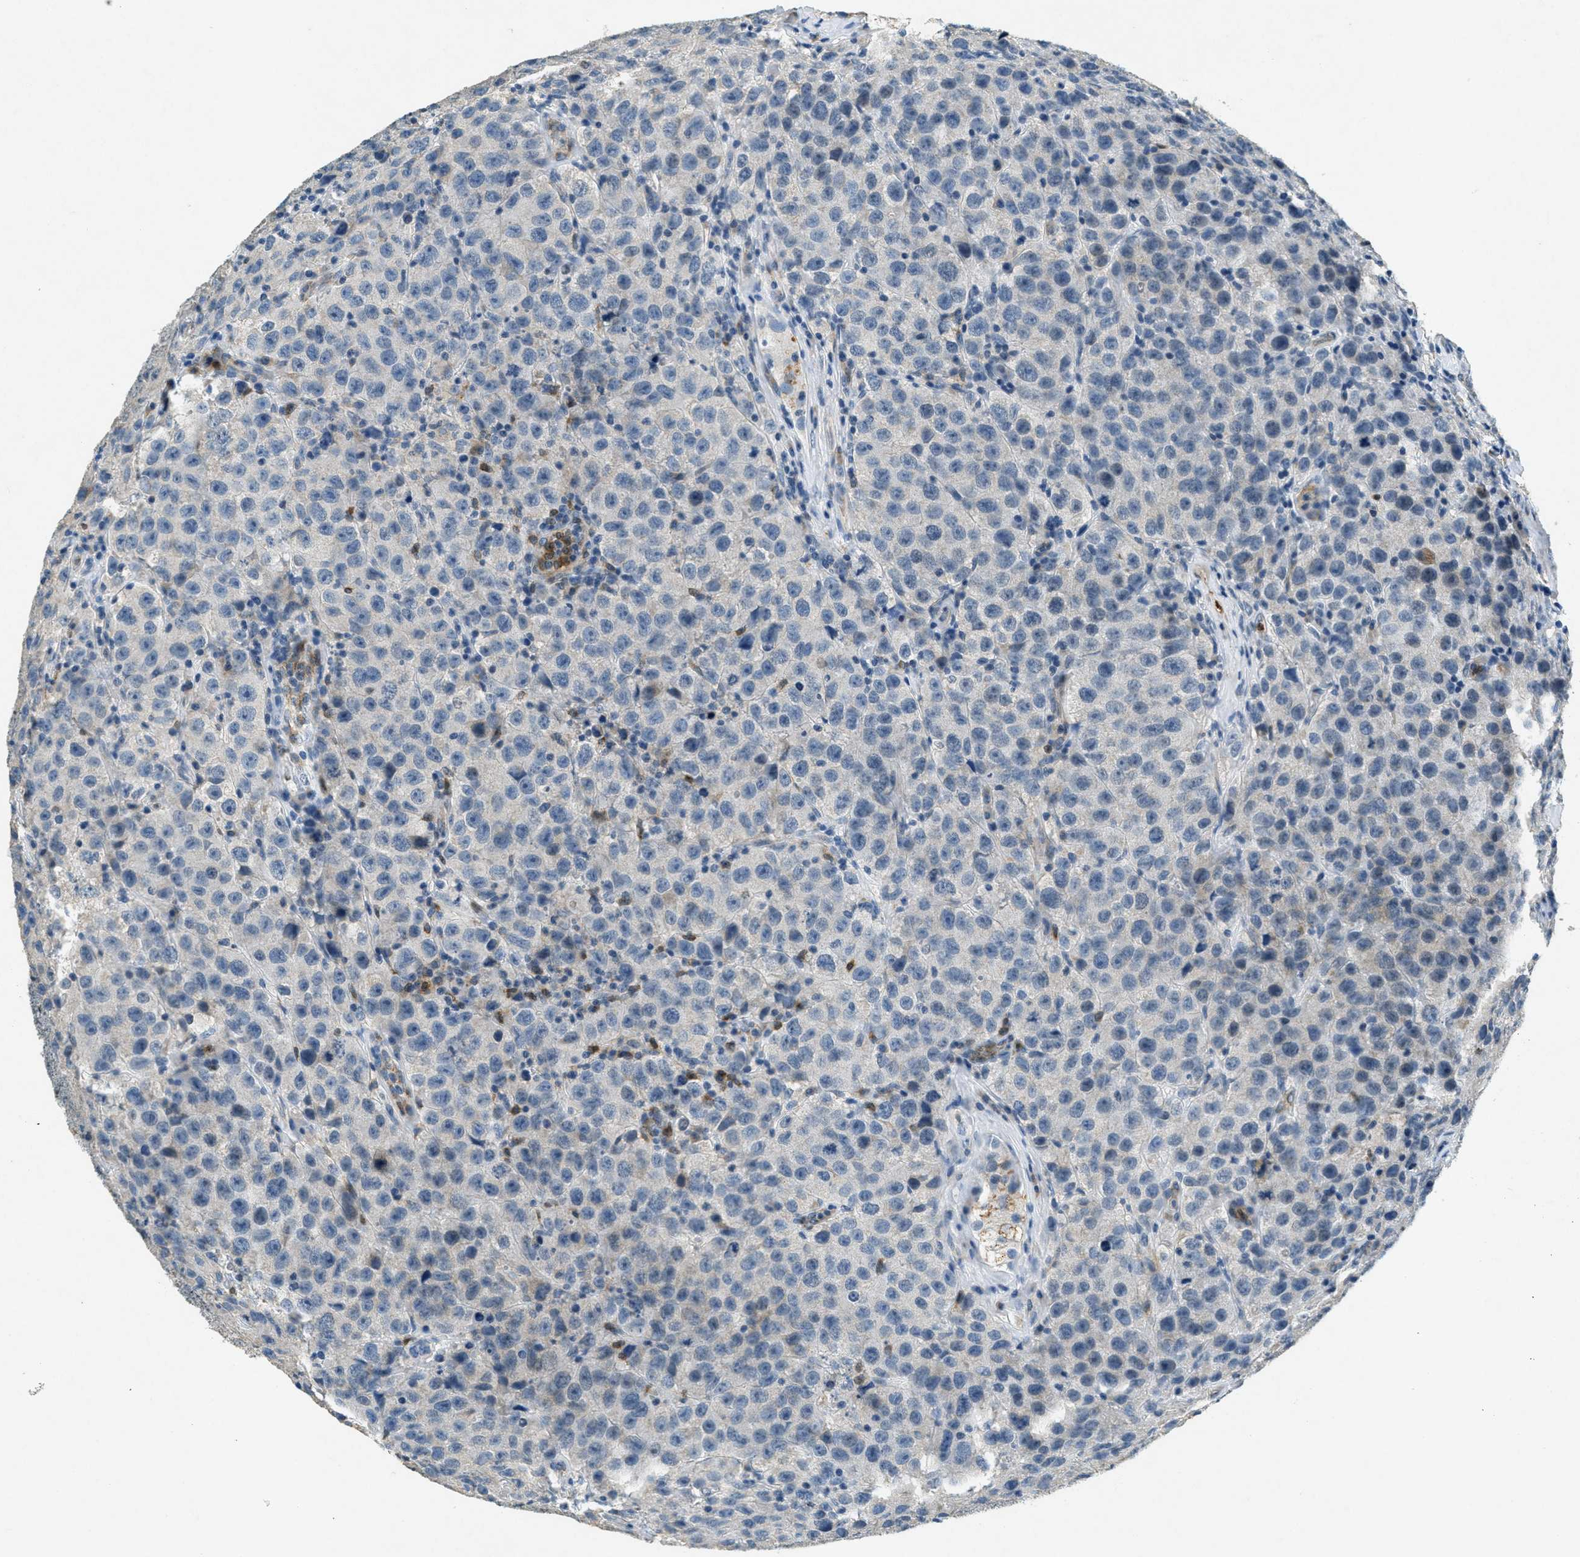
{"staining": {"intensity": "negative", "quantity": "none", "location": "none"}, "tissue": "testis cancer", "cell_type": "Tumor cells", "image_type": "cancer", "snomed": [{"axis": "morphology", "description": "Seminoma, NOS"}, {"axis": "topography", "description": "Testis"}], "caption": "Immunohistochemistry (IHC) histopathology image of human testis cancer (seminoma) stained for a protein (brown), which reveals no expression in tumor cells.", "gene": "RAB3D", "patient": {"sex": "male", "age": 52}}